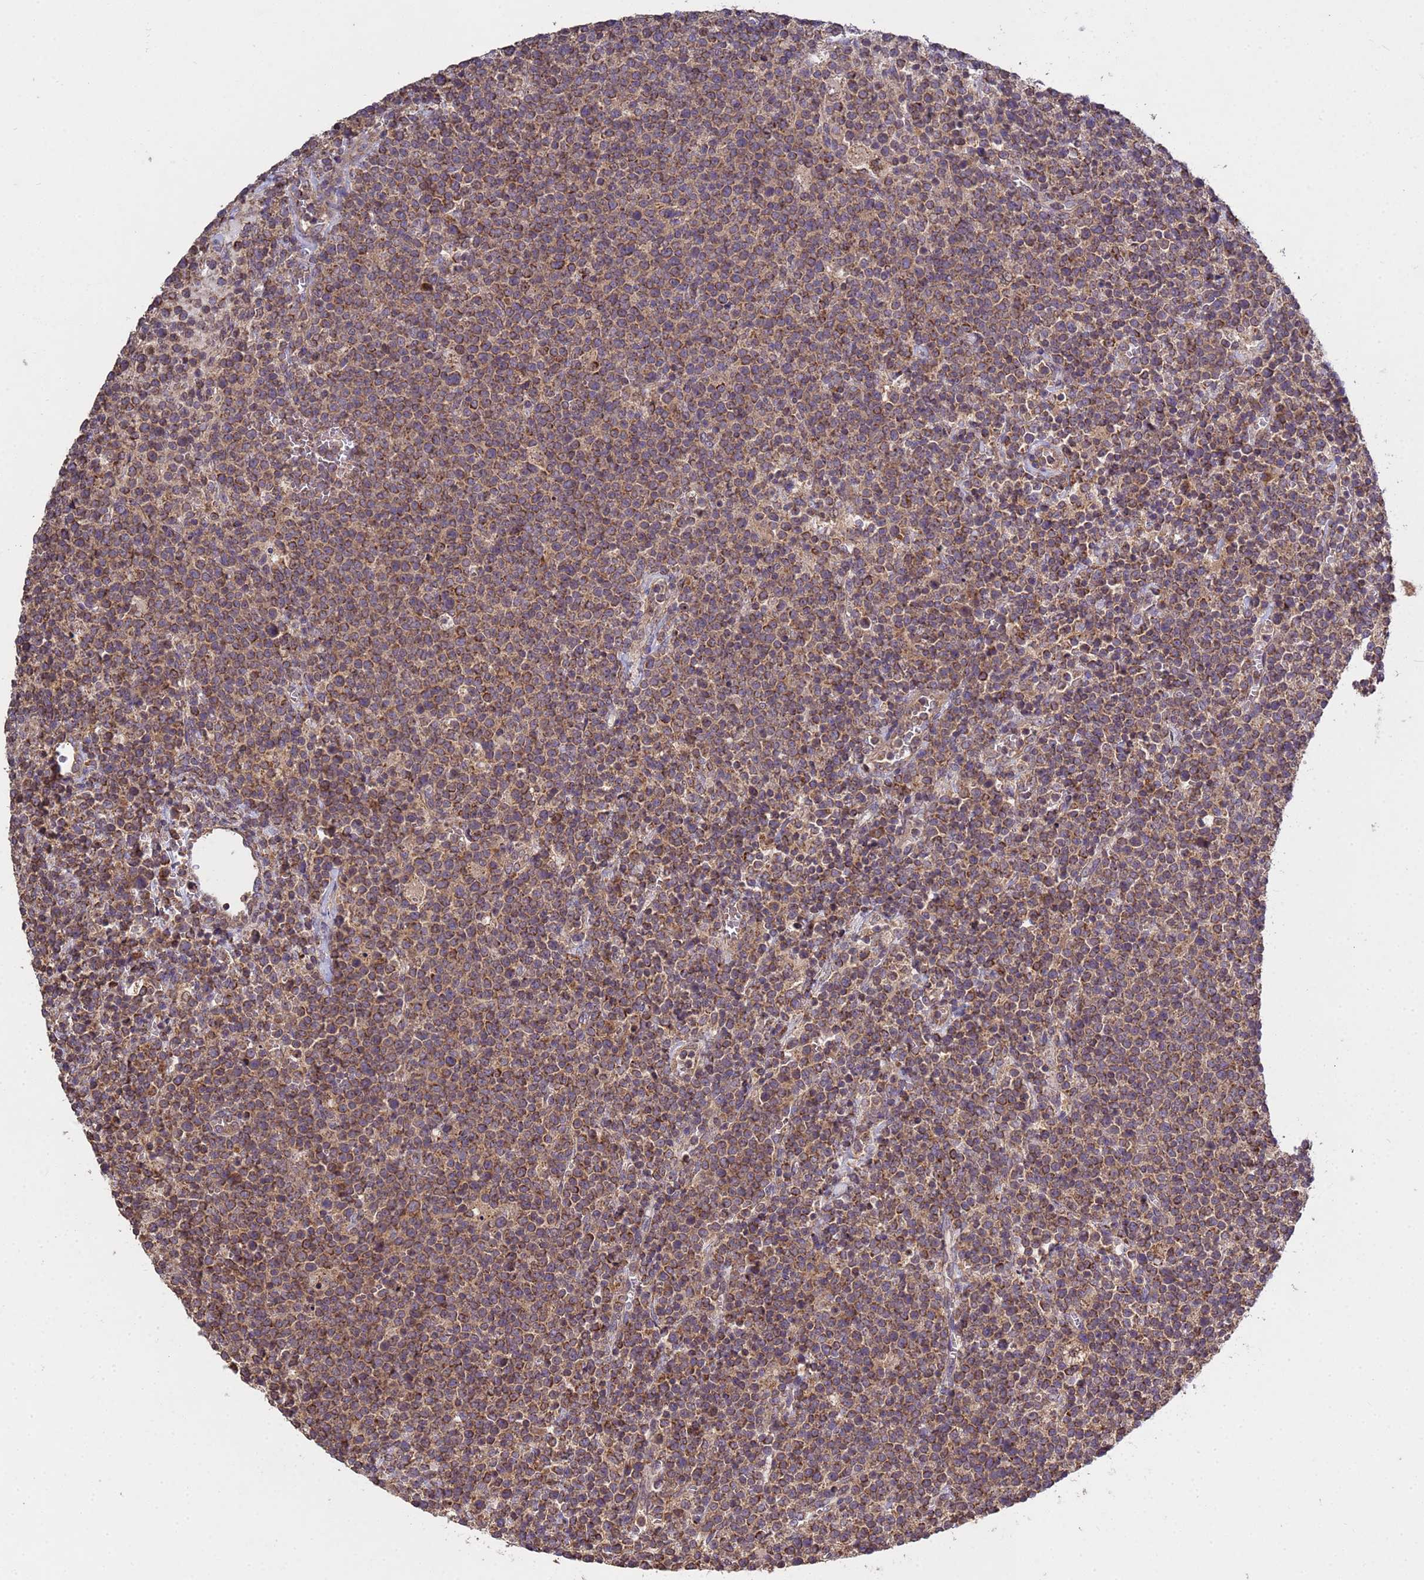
{"staining": {"intensity": "moderate", "quantity": ">75%", "location": "cytoplasmic/membranous"}, "tissue": "lymphoma", "cell_type": "Tumor cells", "image_type": "cancer", "snomed": [{"axis": "morphology", "description": "Malignant lymphoma, non-Hodgkin's type, High grade"}, {"axis": "topography", "description": "Lymph node"}], "caption": "Immunohistochemistry micrograph of lymphoma stained for a protein (brown), which reveals medium levels of moderate cytoplasmic/membranous positivity in about >75% of tumor cells.", "gene": "P2RX7", "patient": {"sex": "male", "age": 61}}